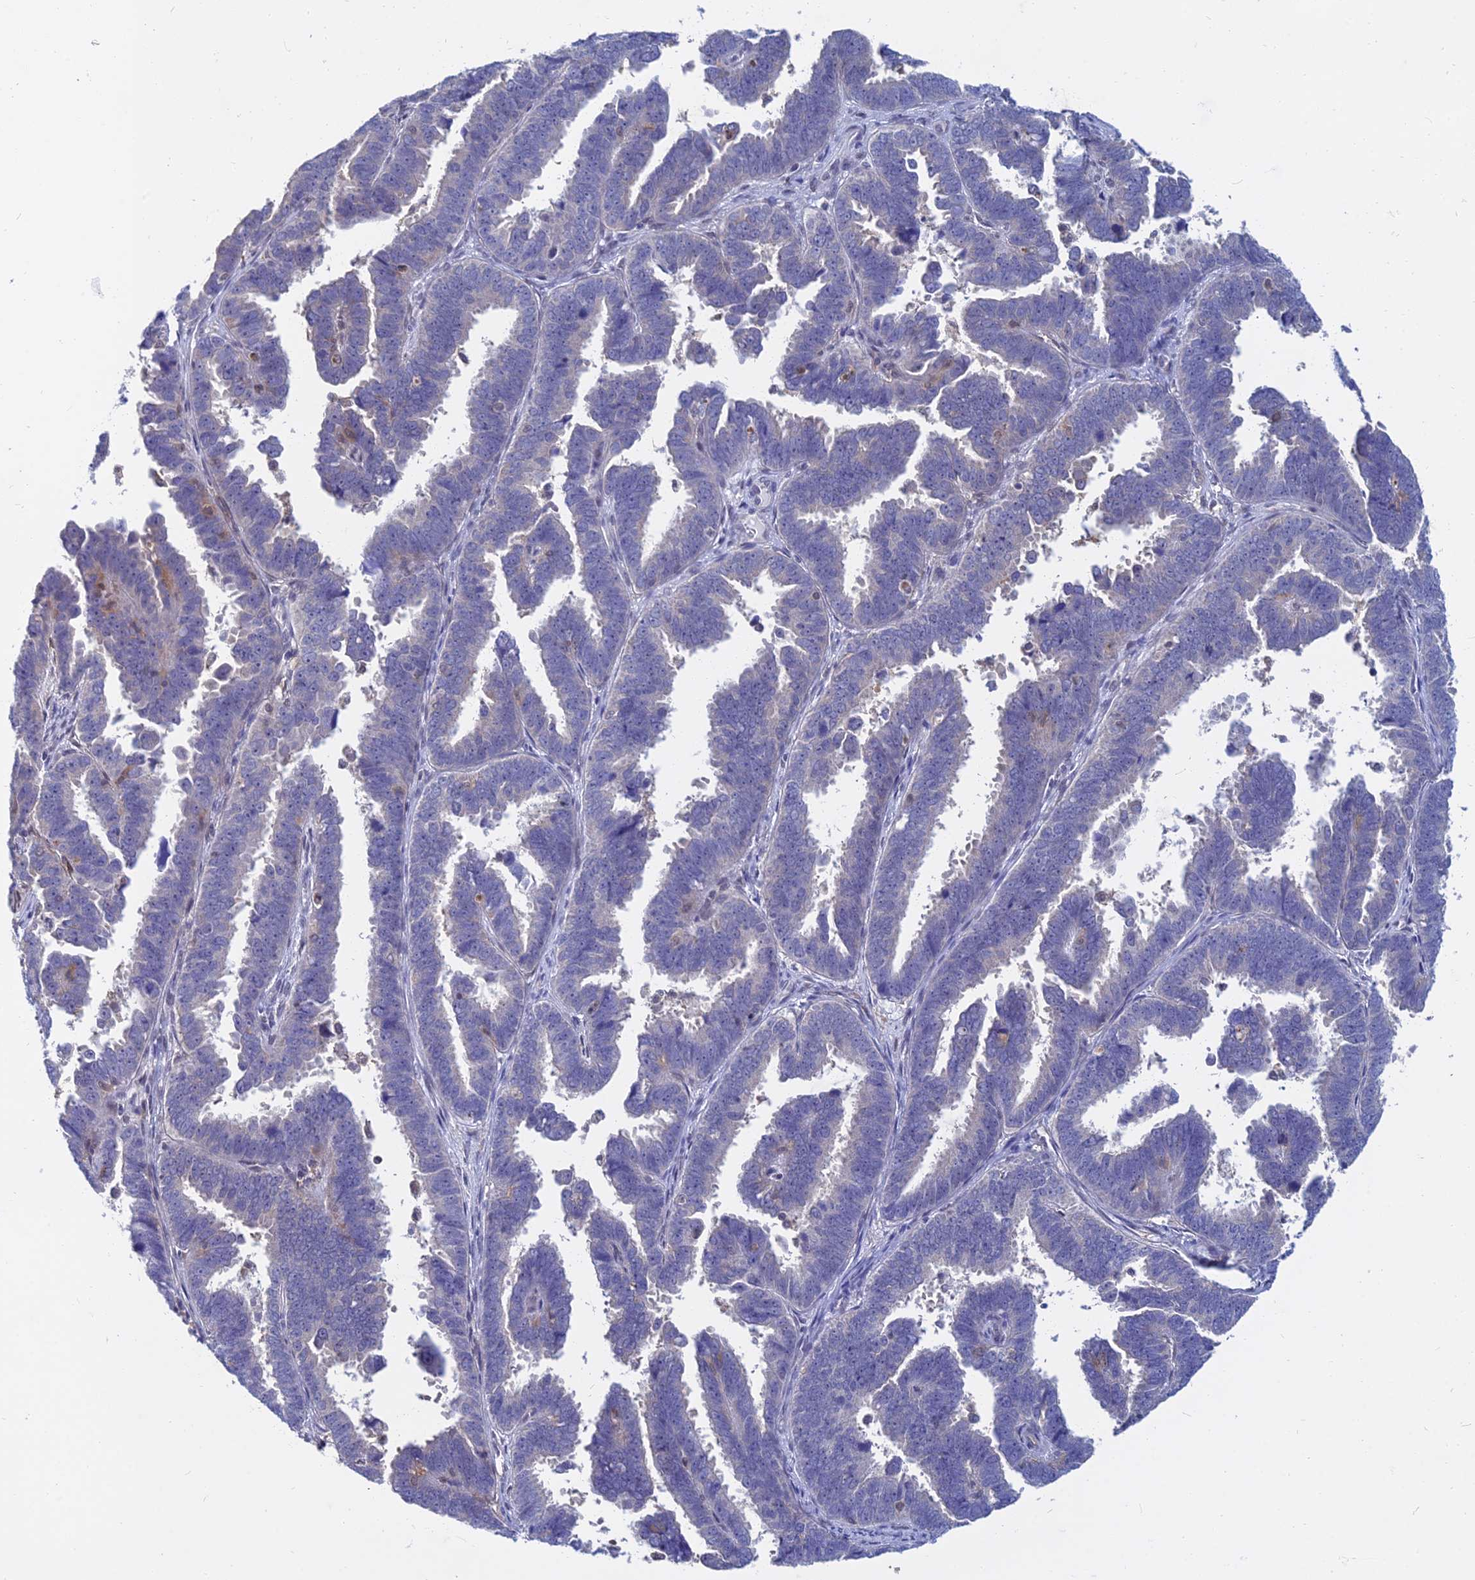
{"staining": {"intensity": "negative", "quantity": "none", "location": "none"}, "tissue": "endometrial cancer", "cell_type": "Tumor cells", "image_type": "cancer", "snomed": [{"axis": "morphology", "description": "Adenocarcinoma, NOS"}, {"axis": "topography", "description": "Endometrium"}], "caption": "Protein analysis of adenocarcinoma (endometrial) exhibits no significant expression in tumor cells. (DAB immunohistochemistry (IHC) with hematoxylin counter stain).", "gene": "B3GALT4", "patient": {"sex": "female", "age": 75}}